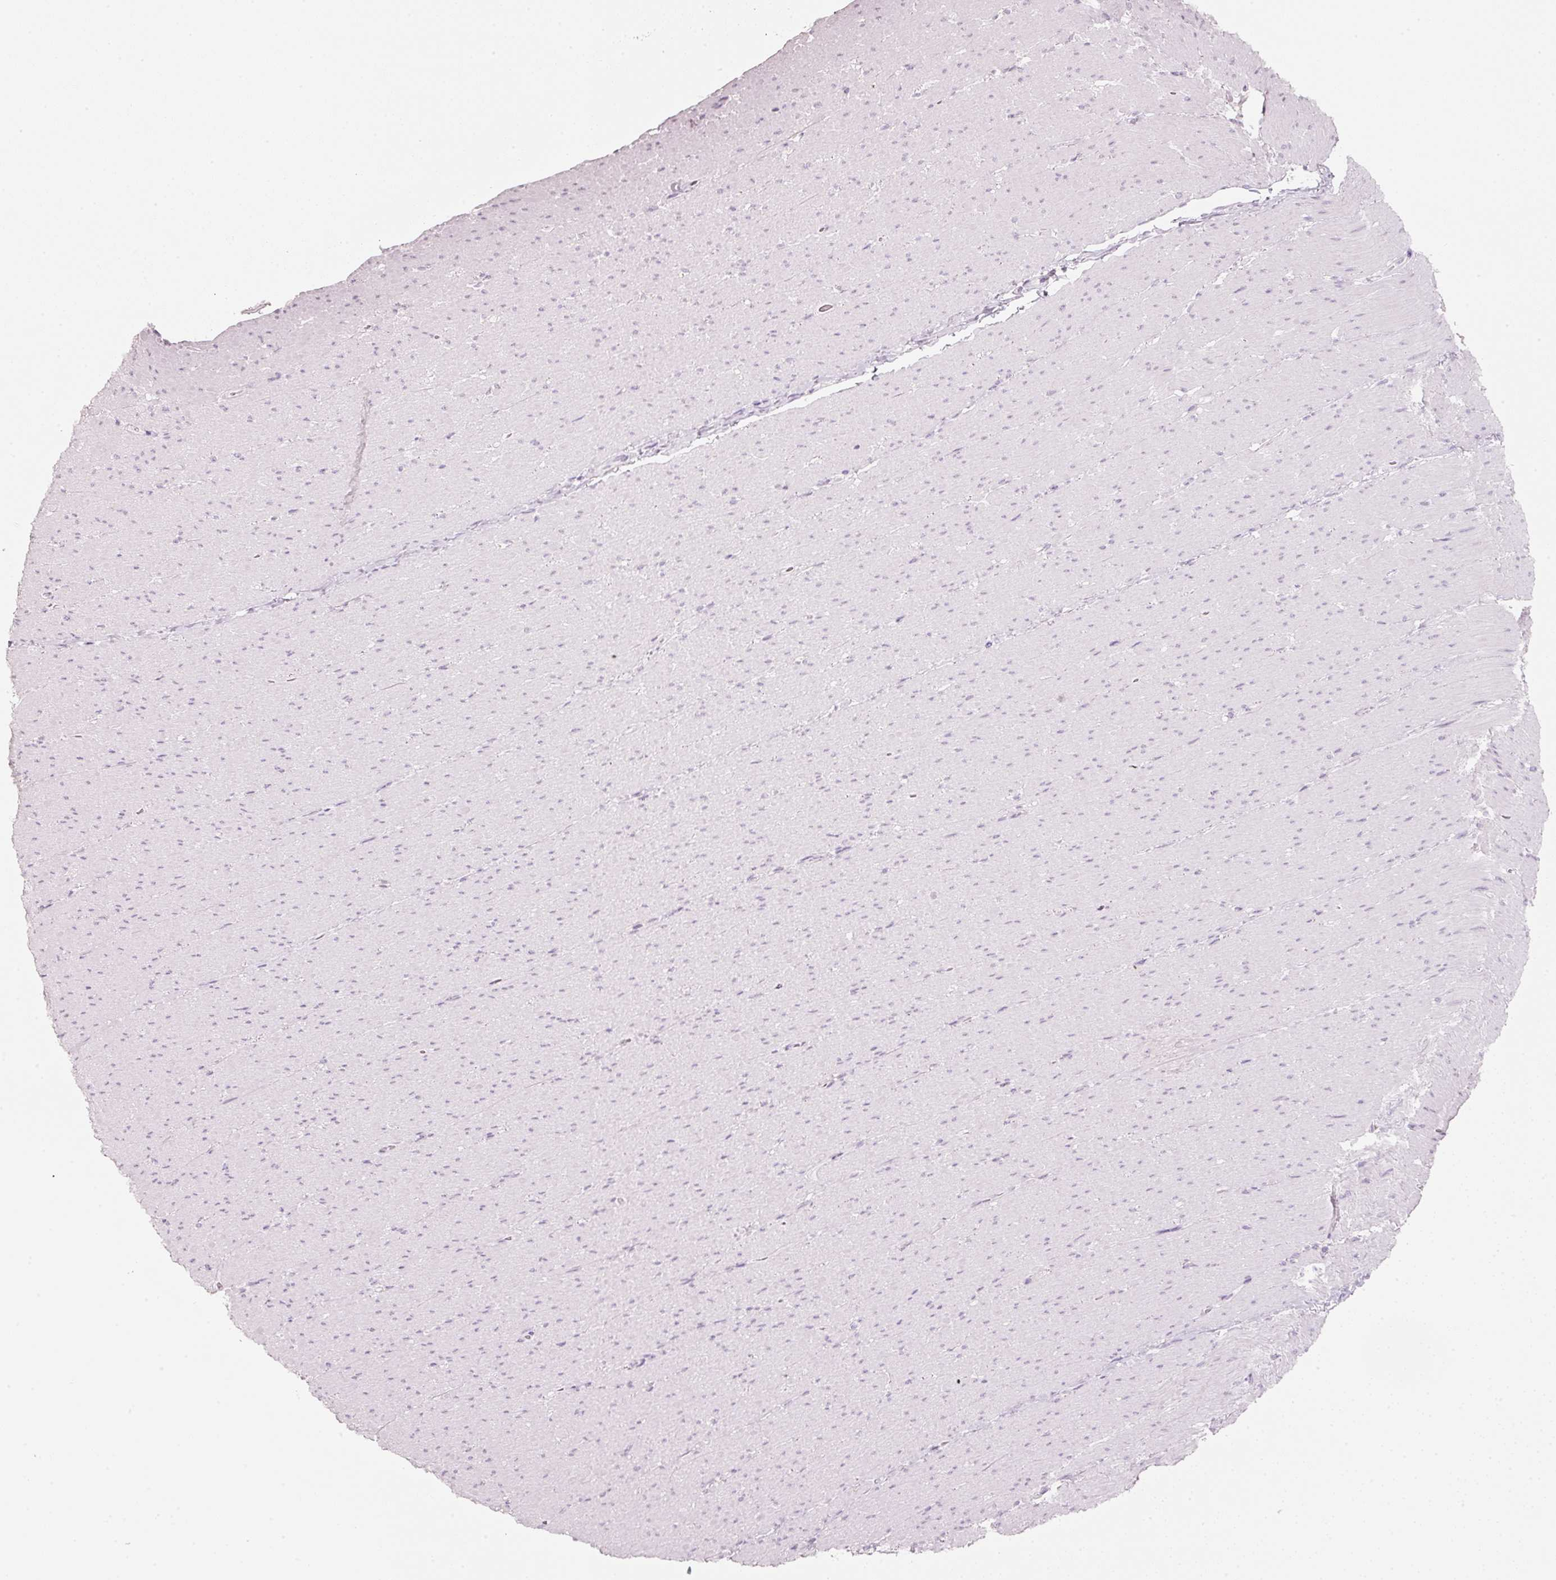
{"staining": {"intensity": "negative", "quantity": "none", "location": "none"}, "tissue": "smooth muscle", "cell_type": "Smooth muscle cells", "image_type": "normal", "snomed": [{"axis": "morphology", "description": "Normal tissue, NOS"}, {"axis": "topography", "description": "Smooth muscle"}, {"axis": "topography", "description": "Rectum"}], "caption": "This is a micrograph of immunohistochemistry staining of unremarkable smooth muscle, which shows no positivity in smooth muscle cells. (DAB (3,3'-diaminobenzidine) immunohistochemistry (IHC) visualized using brightfield microscopy, high magnification).", "gene": "ENSG00000206549", "patient": {"sex": "male", "age": 53}}